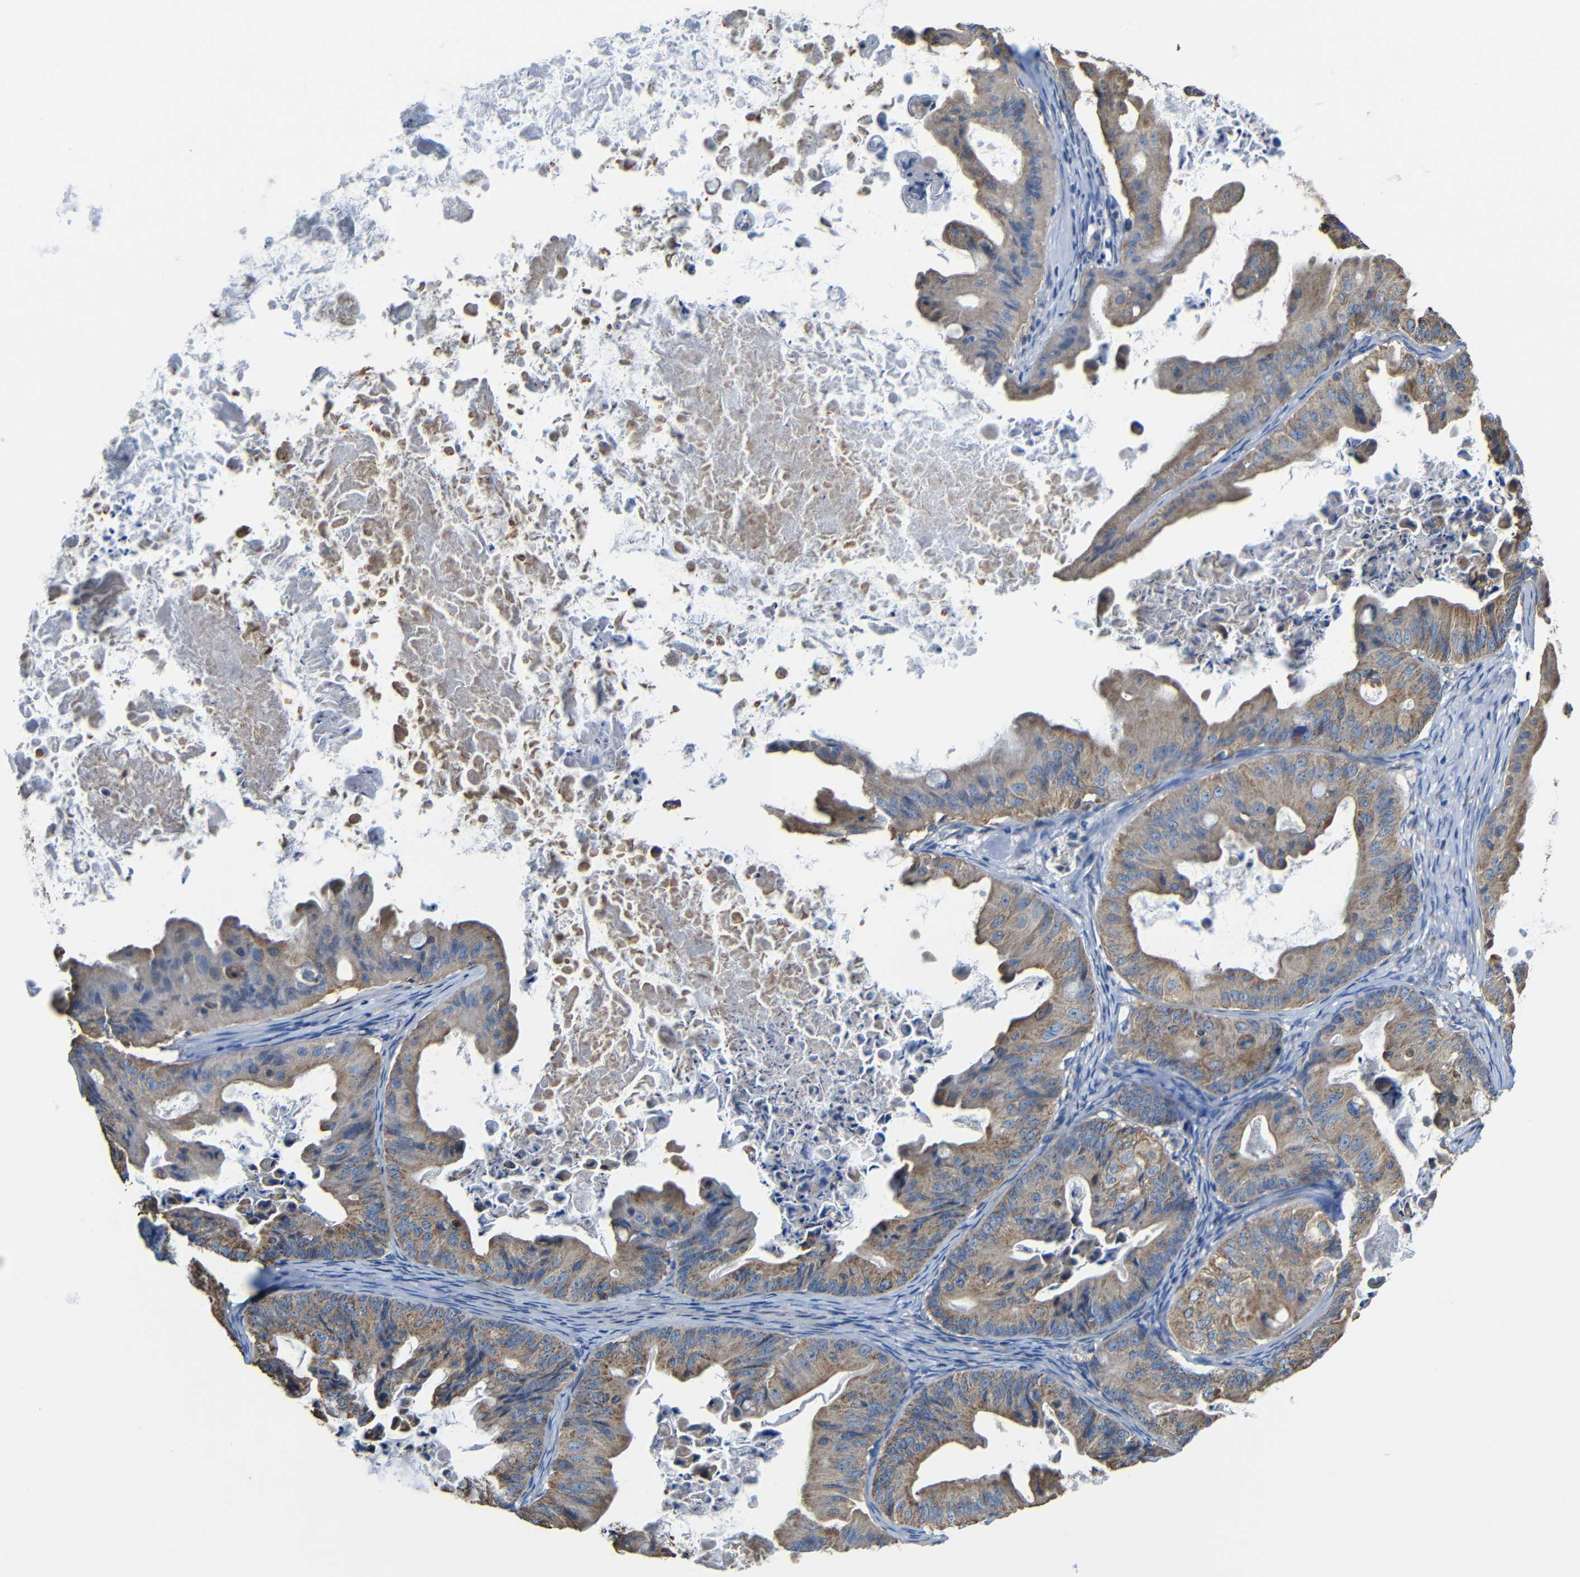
{"staining": {"intensity": "moderate", "quantity": ">75%", "location": "cytoplasmic/membranous"}, "tissue": "ovarian cancer", "cell_type": "Tumor cells", "image_type": "cancer", "snomed": [{"axis": "morphology", "description": "Cystadenocarcinoma, mucinous, NOS"}, {"axis": "topography", "description": "Ovary"}], "caption": "A brown stain labels moderate cytoplasmic/membranous positivity of a protein in human ovarian cancer tumor cells.", "gene": "INTS6L", "patient": {"sex": "female", "age": 37}}